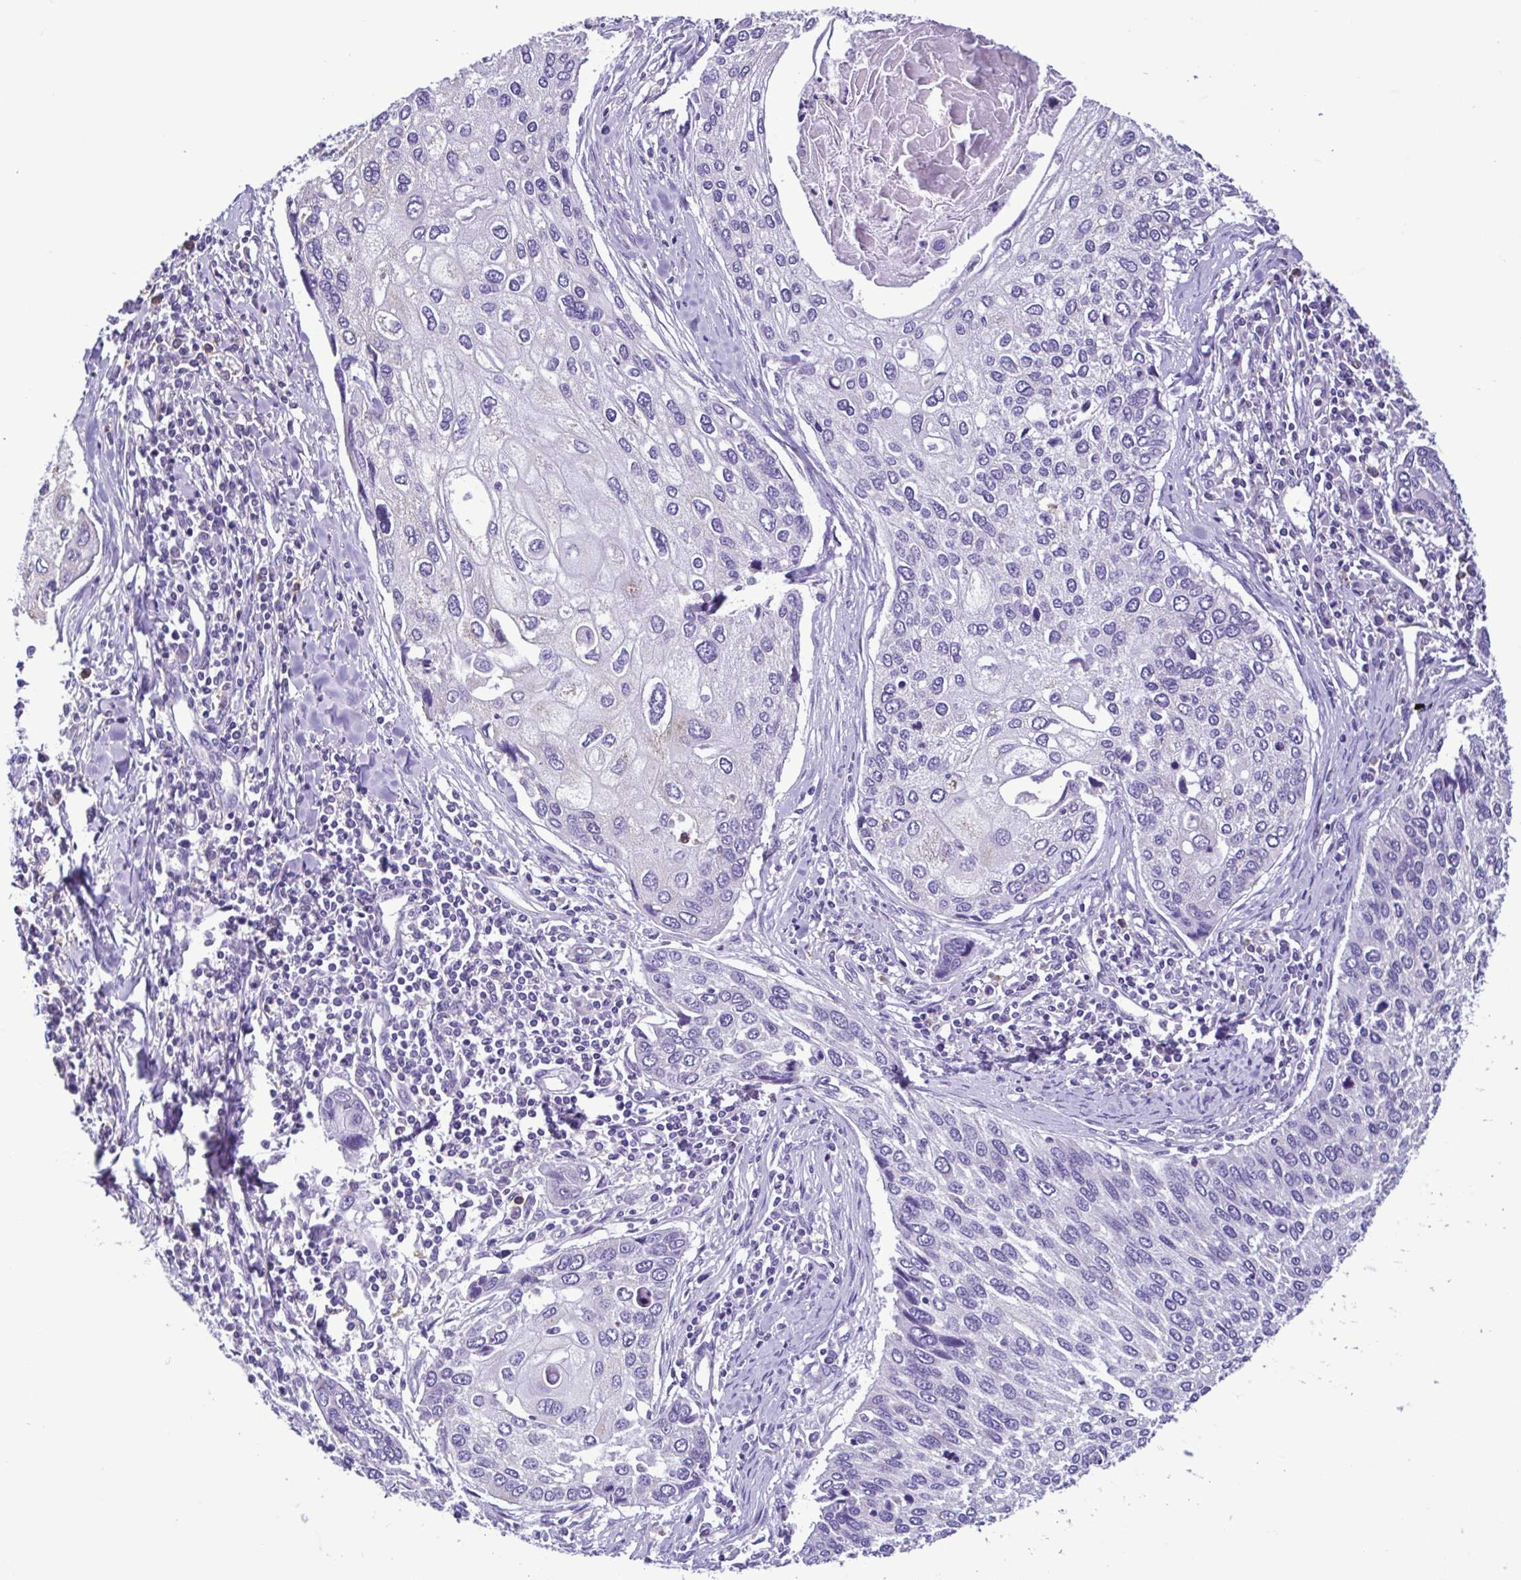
{"staining": {"intensity": "negative", "quantity": "none", "location": "none"}, "tissue": "lung cancer", "cell_type": "Tumor cells", "image_type": "cancer", "snomed": [{"axis": "morphology", "description": "Squamous cell carcinoma, NOS"}, {"axis": "morphology", "description": "Squamous cell carcinoma, metastatic, NOS"}, {"axis": "topography", "description": "Lung"}], "caption": "Lung cancer was stained to show a protein in brown. There is no significant expression in tumor cells.", "gene": "CBY2", "patient": {"sex": "male", "age": 63}}